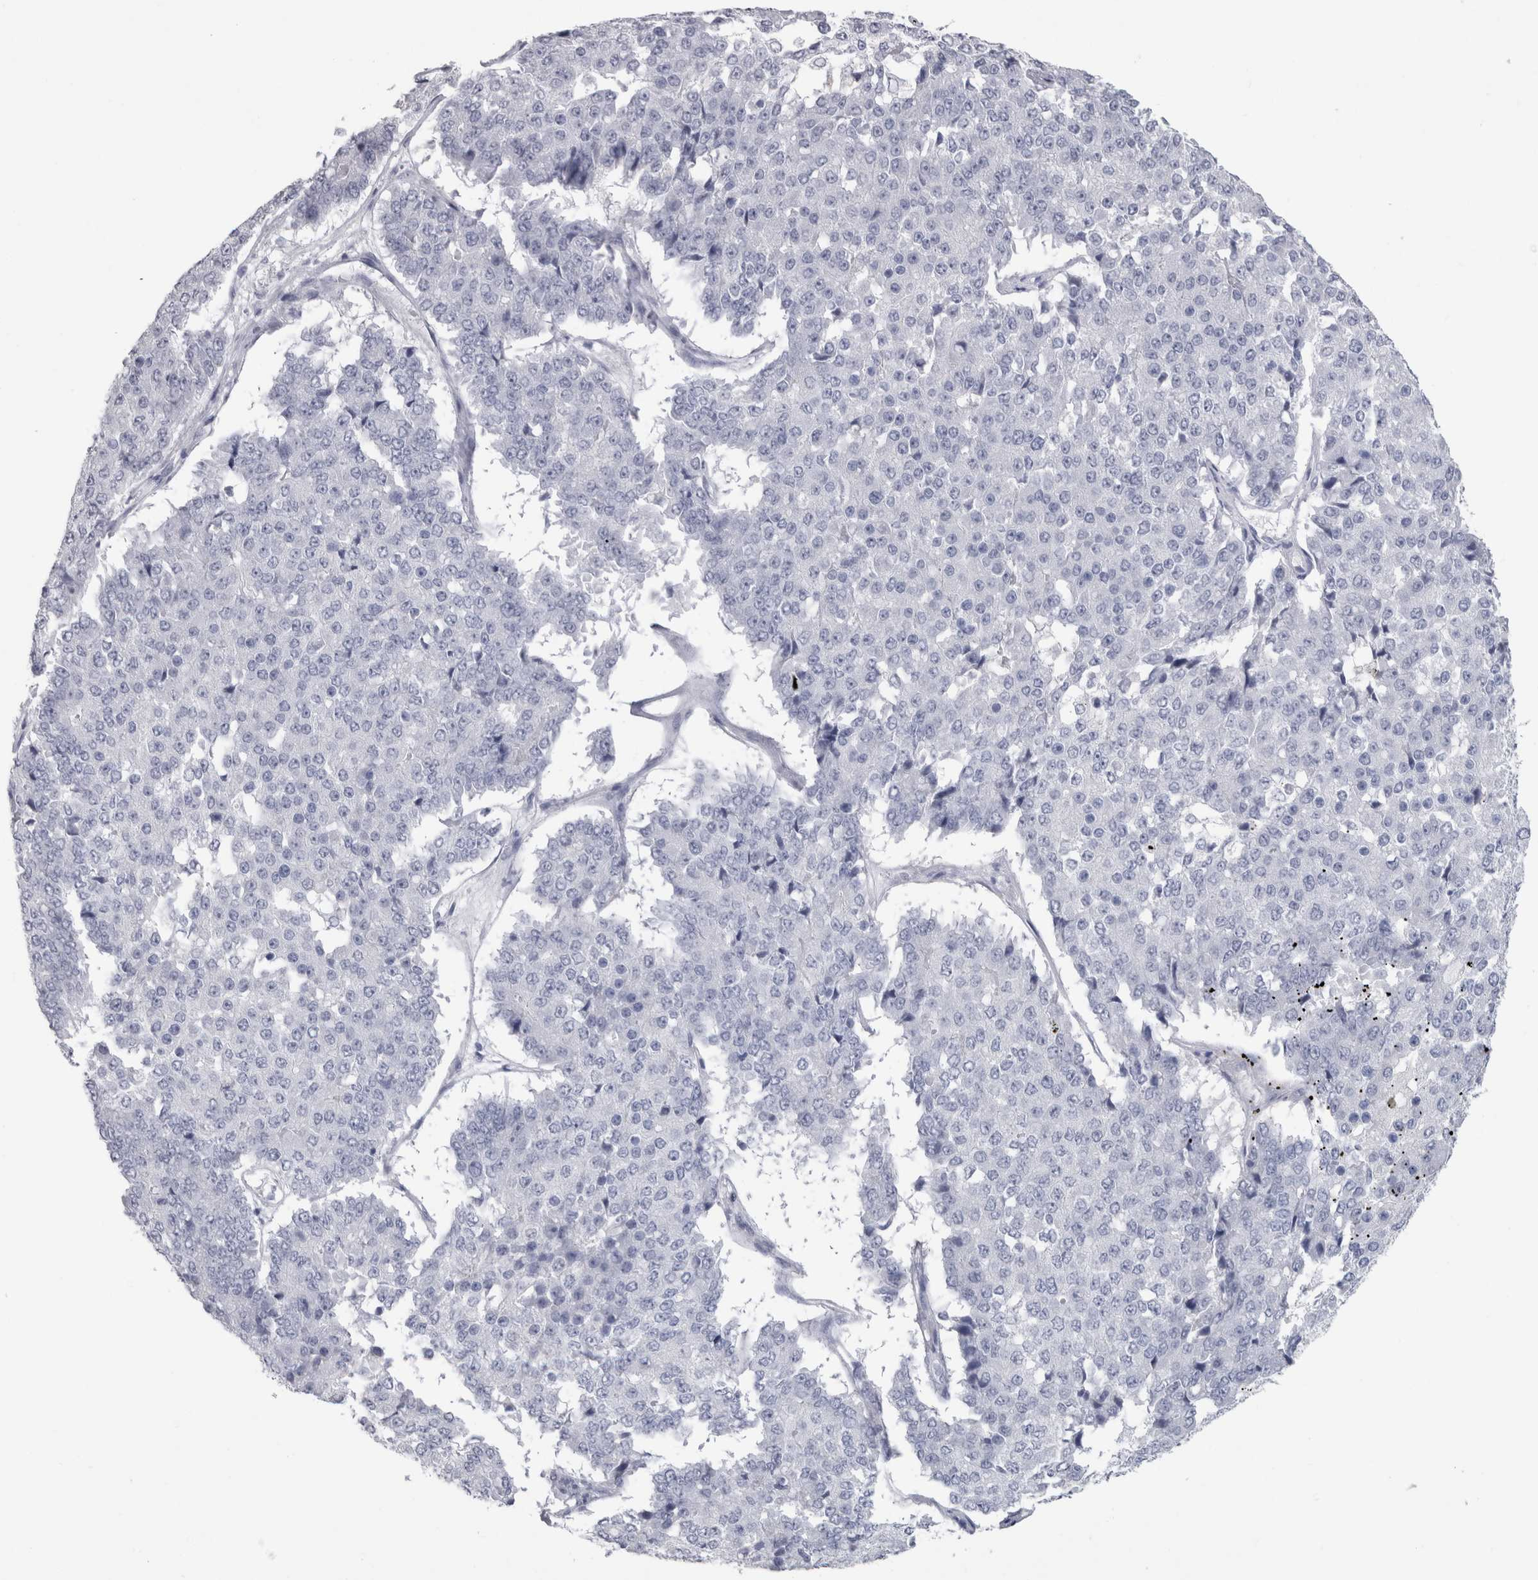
{"staining": {"intensity": "negative", "quantity": "none", "location": "none"}, "tissue": "pancreatic cancer", "cell_type": "Tumor cells", "image_type": "cancer", "snomed": [{"axis": "morphology", "description": "Adenocarcinoma, NOS"}, {"axis": "topography", "description": "Pancreas"}], "caption": "An IHC histopathology image of pancreatic adenocarcinoma is shown. There is no staining in tumor cells of pancreatic adenocarcinoma.", "gene": "PTH", "patient": {"sex": "male", "age": 50}}